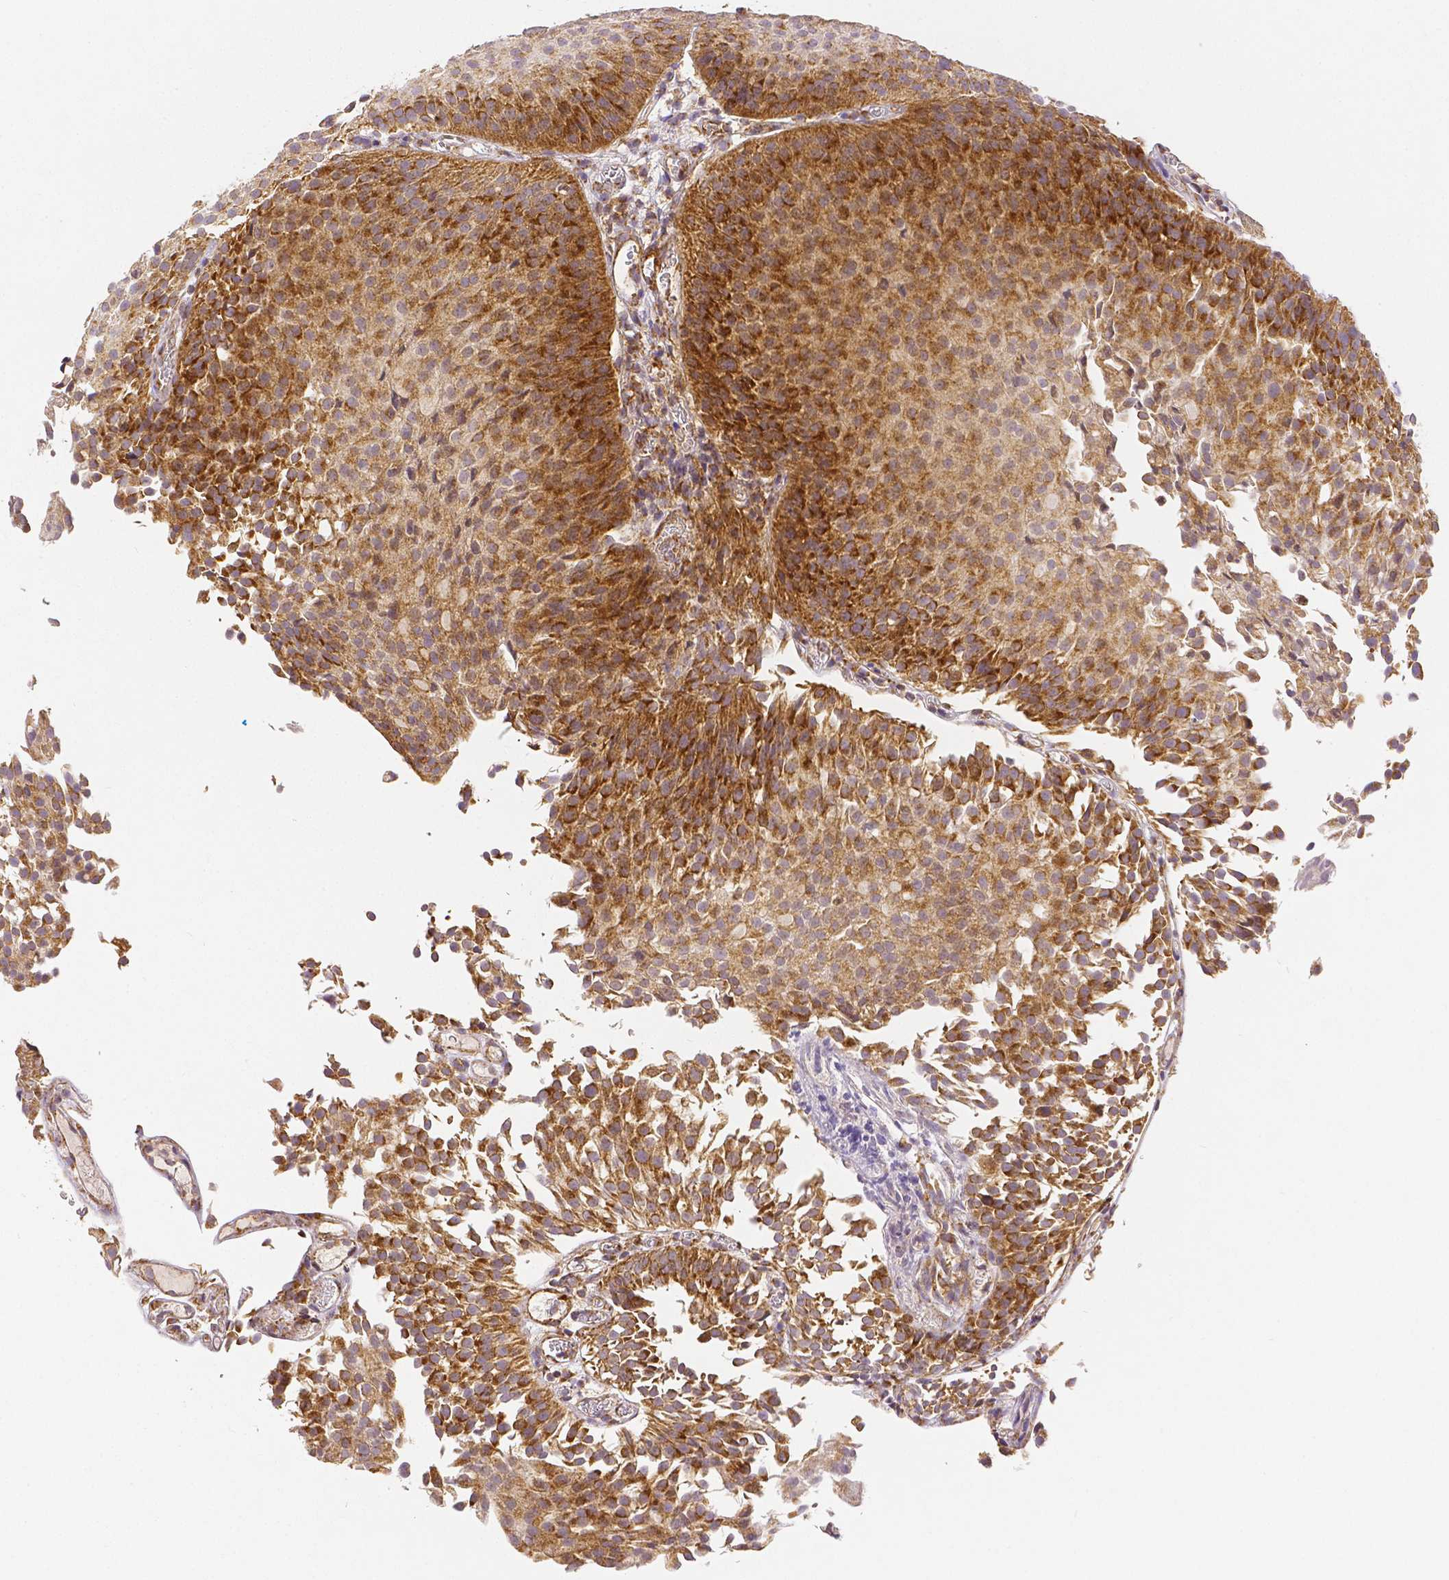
{"staining": {"intensity": "strong", "quantity": ">75%", "location": "cytoplasmic/membranous"}, "tissue": "urothelial cancer", "cell_type": "Tumor cells", "image_type": "cancer", "snomed": [{"axis": "morphology", "description": "Urothelial carcinoma, Low grade"}, {"axis": "topography", "description": "Urinary bladder"}], "caption": "A photomicrograph of human low-grade urothelial carcinoma stained for a protein demonstrates strong cytoplasmic/membranous brown staining in tumor cells. The protein is shown in brown color, while the nuclei are stained blue.", "gene": "RHOT1", "patient": {"sex": "male", "age": 80}}